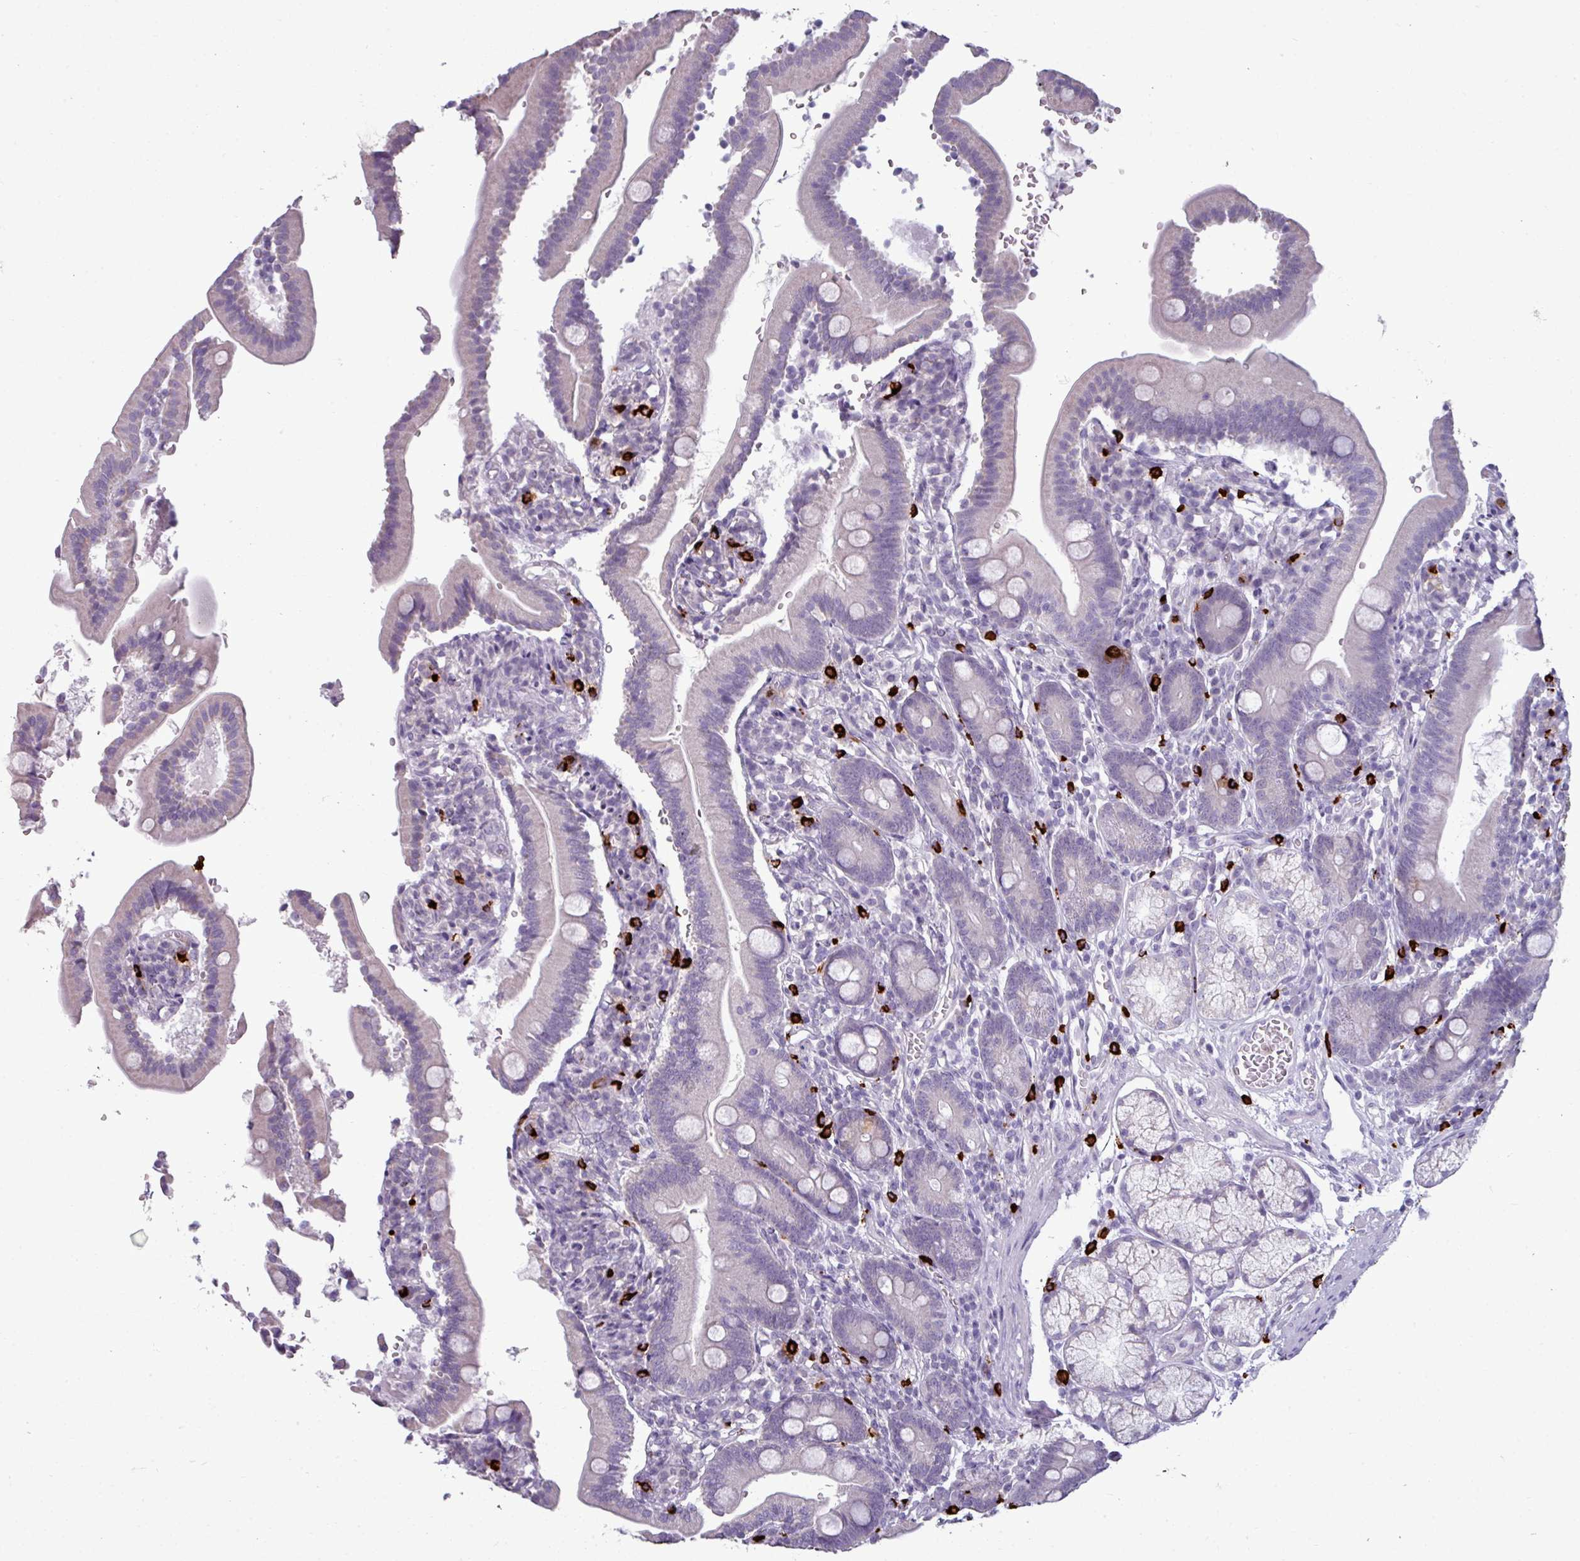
{"staining": {"intensity": "negative", "quantity": "none", "location": "none"}, "tissue": "duodenum", "cell_type": "Glandular cells", "image_type": "normal", "snomed": [{"axis": "morphology", "description": "Normal tissue, NOS"}, {"axis": "topography", "description": "Duodenum"}], "caption": "Benign duodenum was stained to show a protein in brown. There is no significant expression in glandular cells. Brightfield microscopy of immunohistochemistry (IHC) stained with DAB (3,3'-diaminobenzidine) (brown) and hematoxylin (blue), captured at high magnification.", "gene": "TRIM39", "patient": {"sex": "female", "age": 67}}